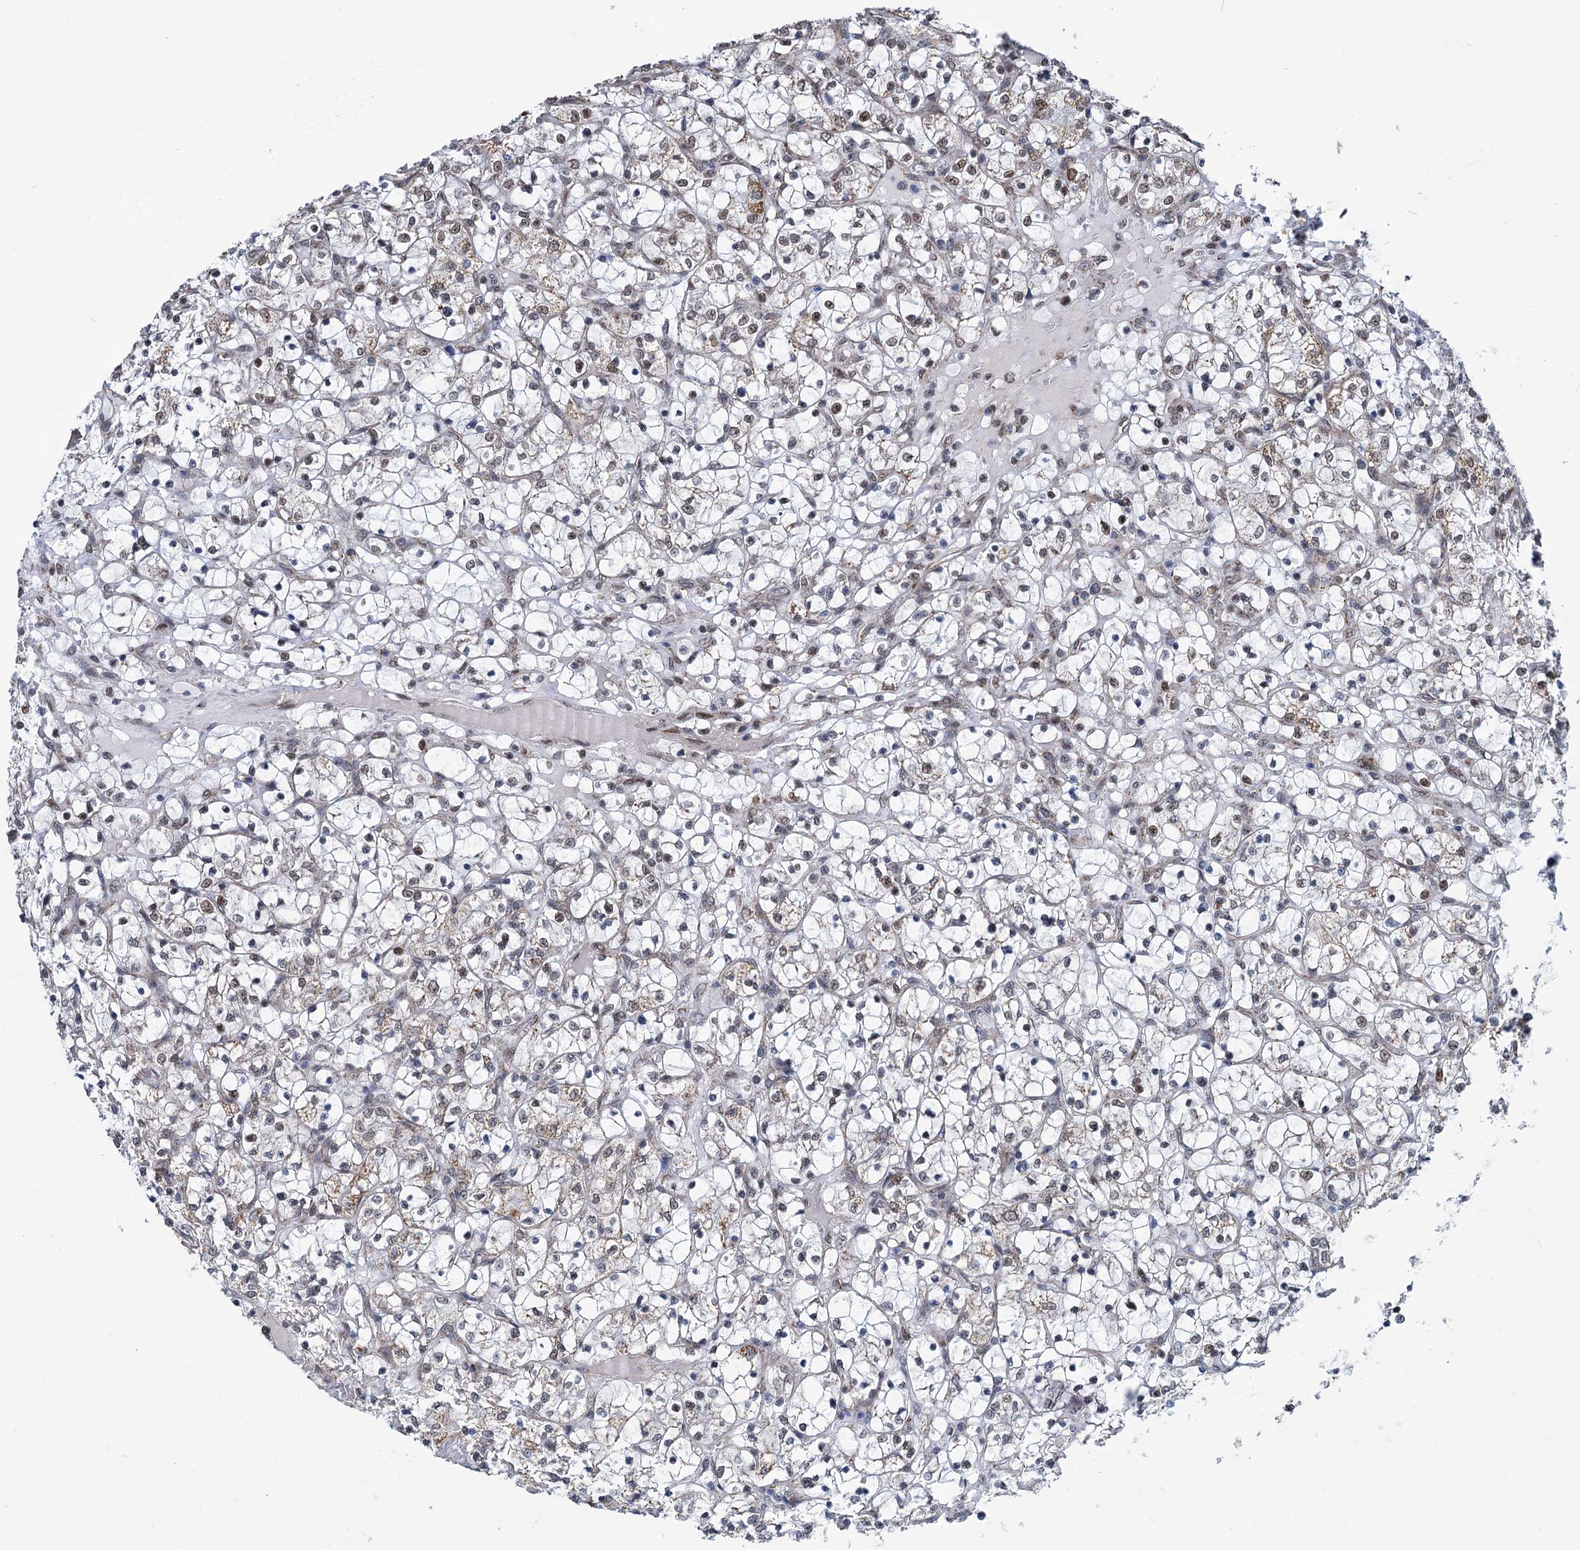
{"staining": {"intensity": "moderate", "quantity": "25%-75%", "location": "cytoplasmic/membranous,nuclear"}, "tissue": "renal cancer", "cell_type": "Tumor cells", "image_type": "cancer", "snomed": [{"axis": "morphology", "description": "Adenocarcinoma, NOS"}, {"axis": "topography", "description": "Kidney"}], "caption": "The image exhibits immunohistochemical staining of adenocarcinoma (renal). There is moderate cytoplasmic/membranous and nuclear positivity is present in approximately 25%-75% of tumor cells.", "gene": "MORN3", "patient": {"sex": "female", "age": 69}}